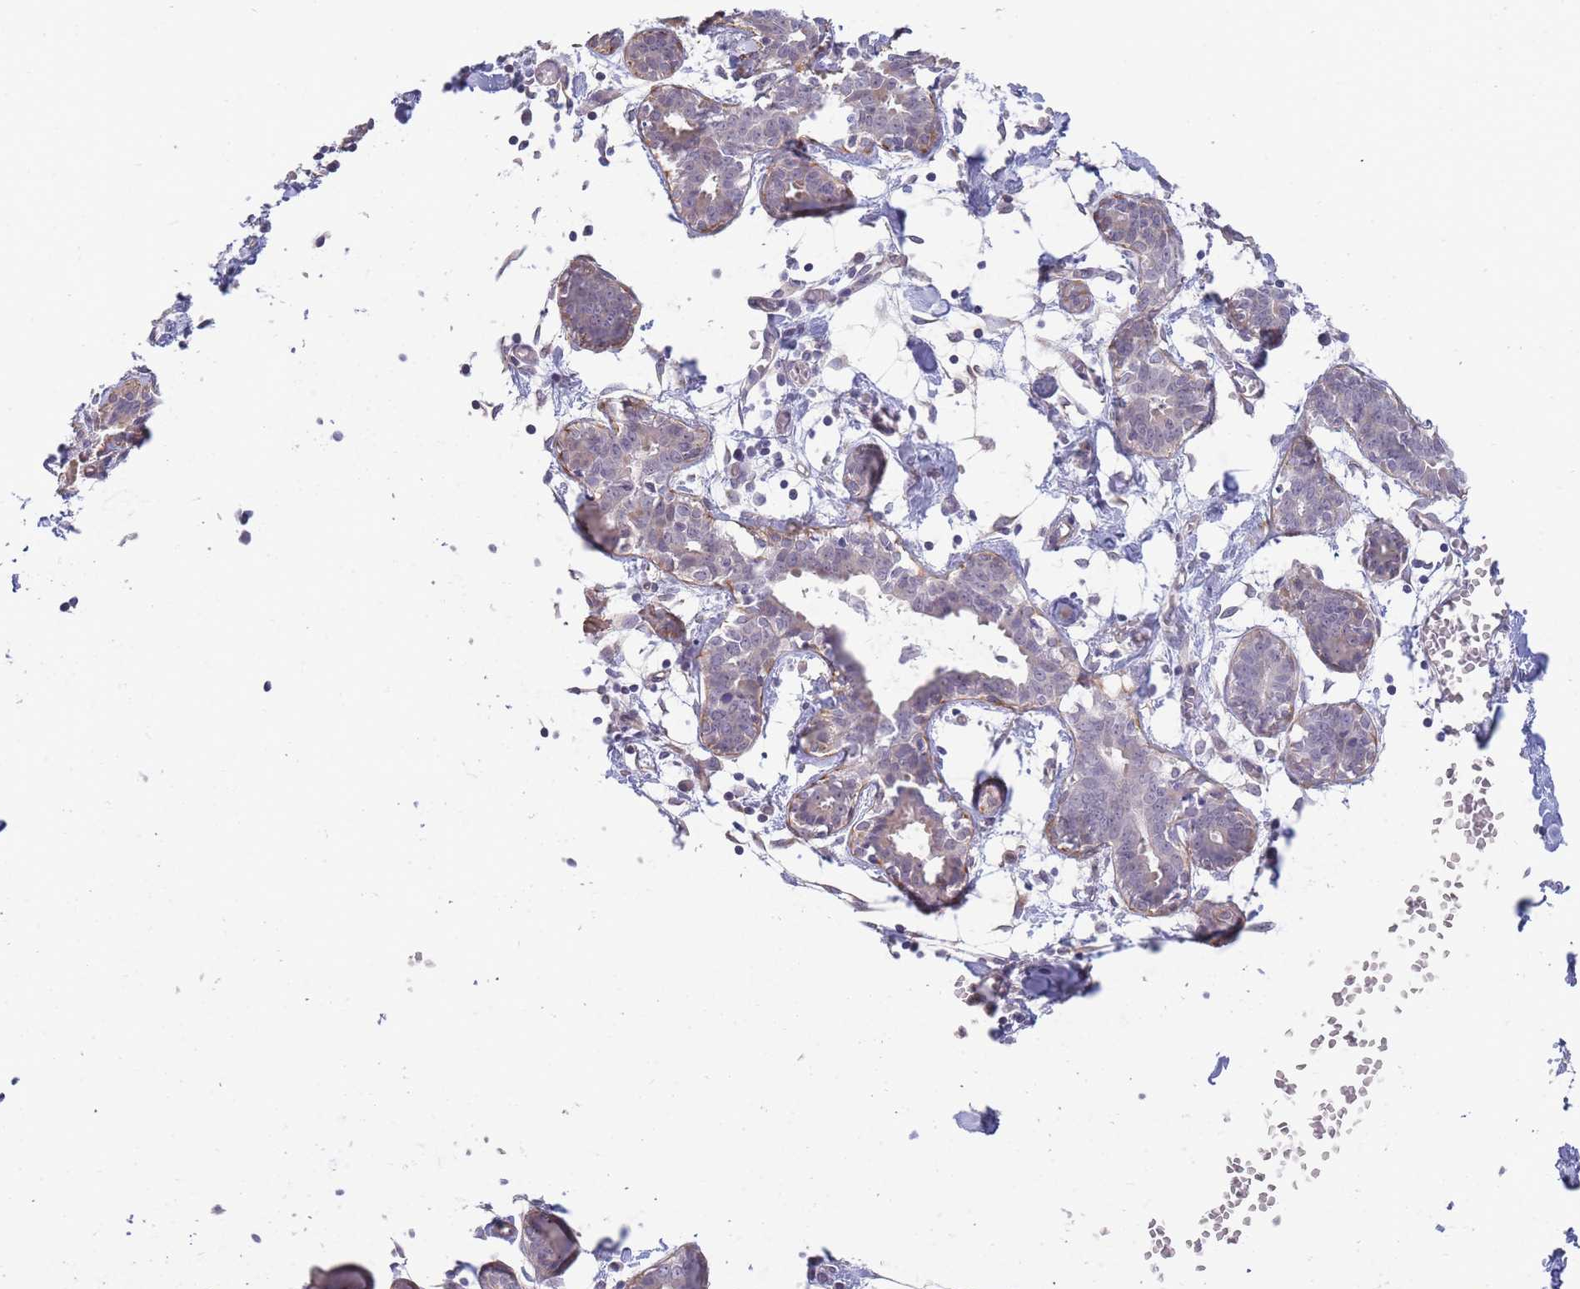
{"staining": {"intensity": "negative", "quantity": "none", "location": "none"}, "tissue": "breast", "cell_type": "Adipocytes", "image_type": "normal", "snomed": [{"axis": "morphology", "description": "Normal tissue, NOS"}, {"axis": "topography", "description": "Breast"}], "caption": "There is no significant expression in adipocytes of breast. The staining is performed using DAB brown chromogen with nuclei counter-stained in using hematoxylin.", "gene": "C19orf25", "patient": {"sex": "female", "age": 27}}